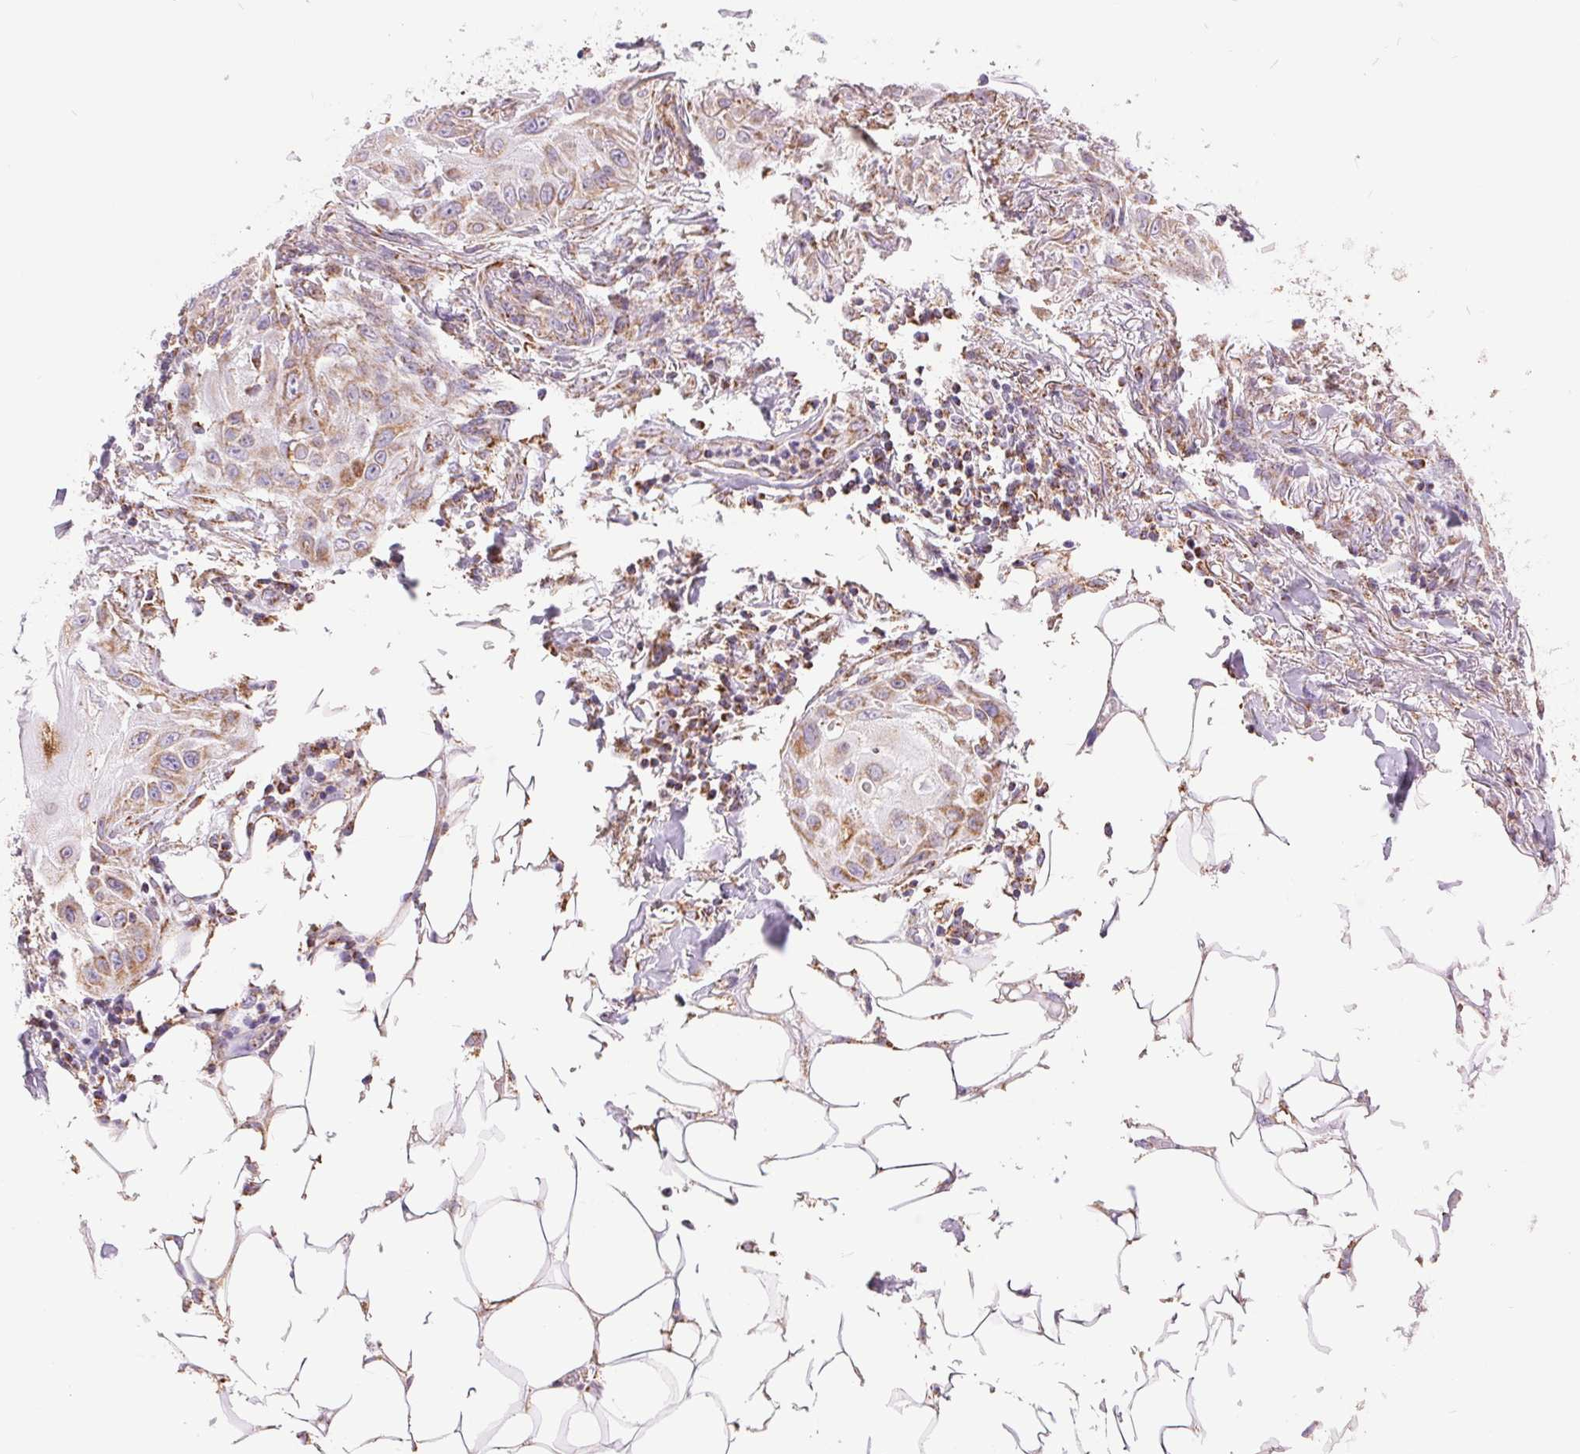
{"staining": {"intensity": "moderate", "quantity": ">75%", "location": "cytoplasmic/membranous"}, "tissue": "skin cancer", "cell_type": "Tumor cells", "image_type": "cancer", "snomed": [{"axis": "morphology", "description": "Squamous cell carcinoma, NOS"}, {"axis": "topography", "description": "Skin"}], "caption": "Squamous cell carcinoma (skin) tissue exhibits moderate cytoplasmic/membranous expression in about >75% of tumor cells", "gene": "ATP5PB", "patient": {"sex": "female", "age": 91}}